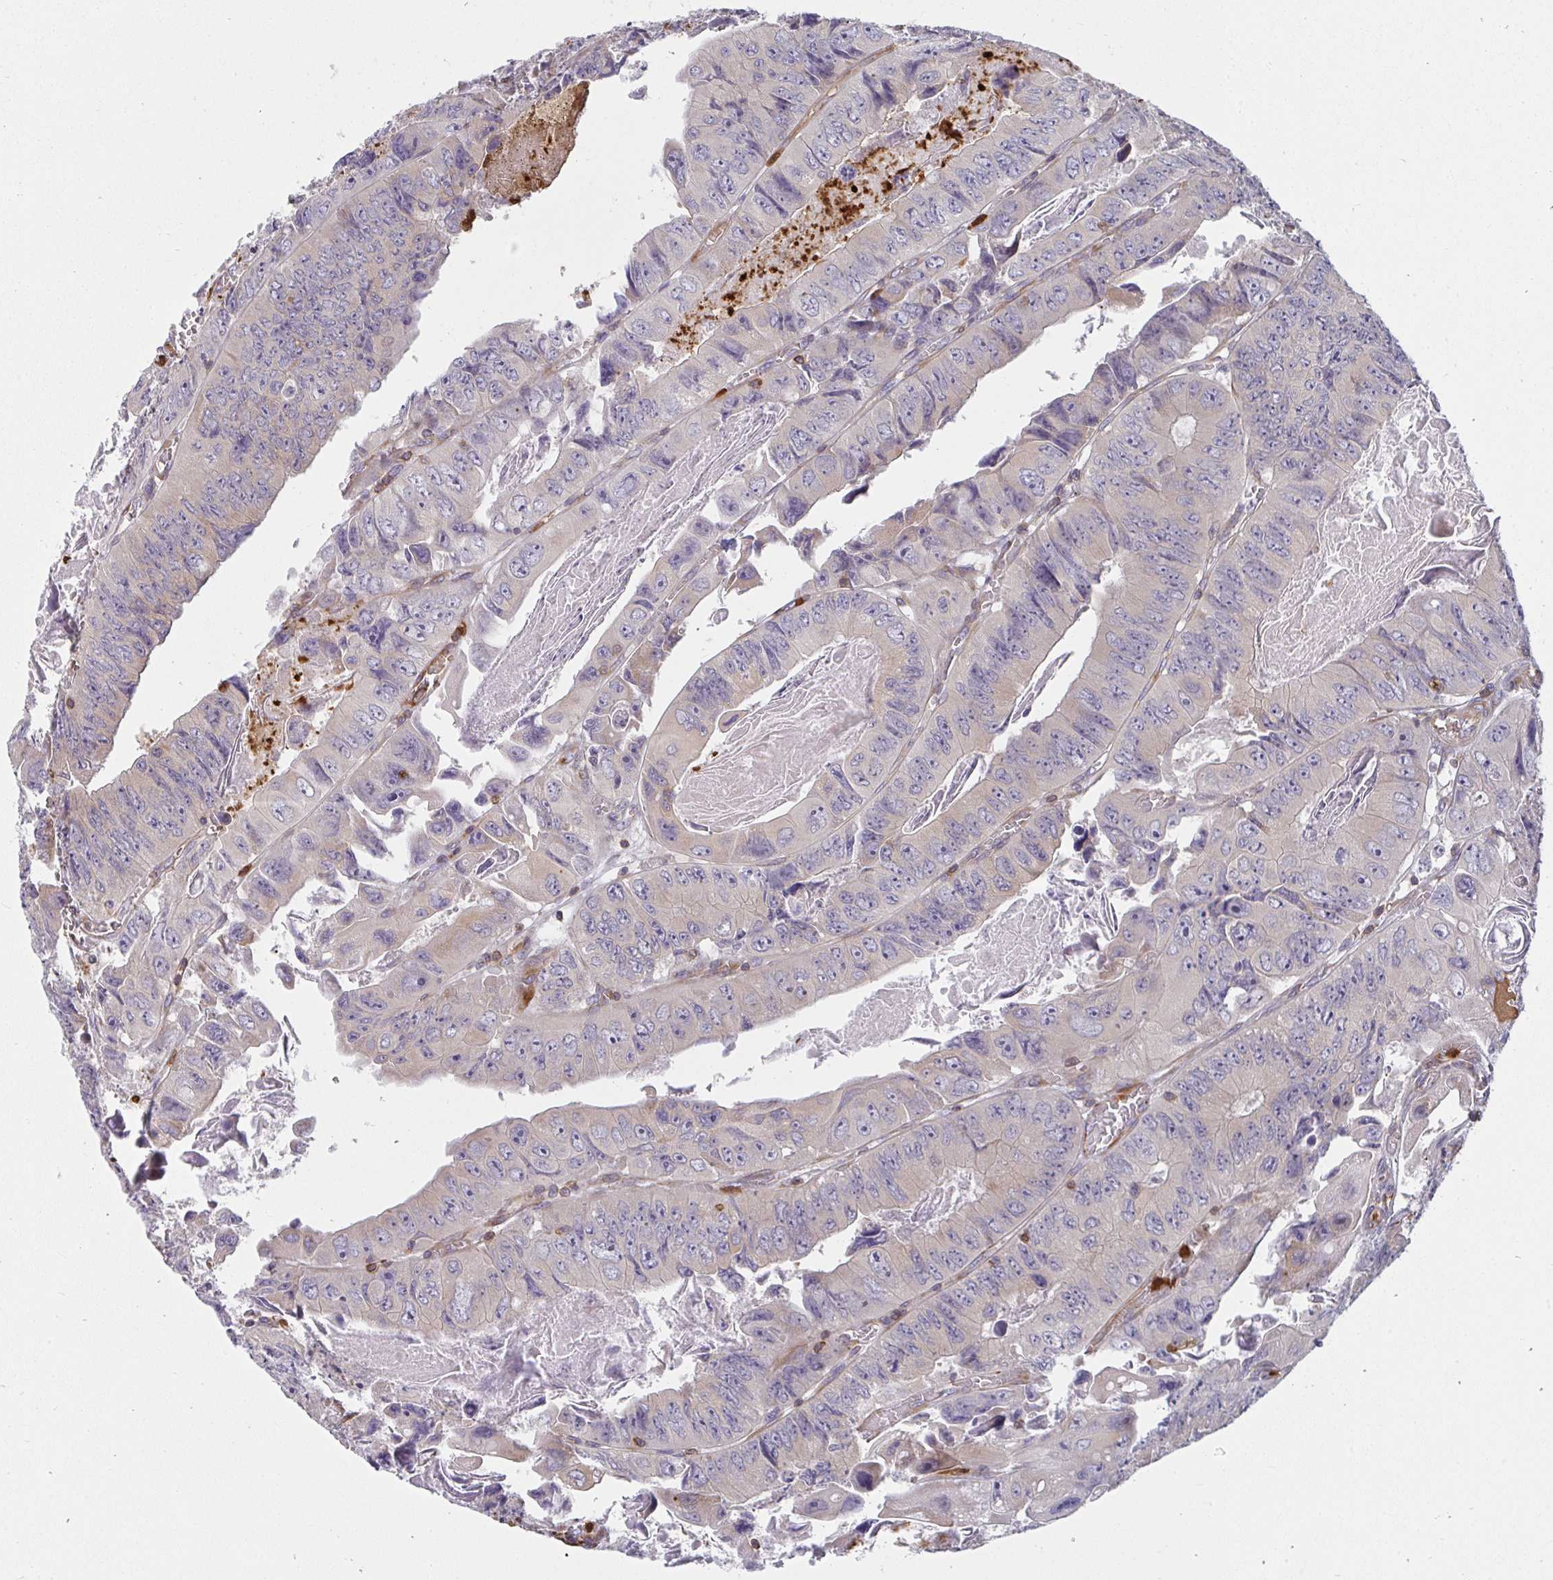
{"staining": {"intensity": "negative", "quantity": "none", "location": "none"}, "tissue": "colorectal cancer", "cell_type": "Tumor cells", "image_type": "cancer", "snomed": [{"axis": "morphology", "description": "Adenocarcinoma, NOS"}, {"axis": "topography", "description": "Colon"}], "caption": "The IHC histopathology image has no significant positivity in tumor cells of colorectal cancer (adenocarcinoma) tissue. Nuclei are stained in blue.", "gene": "CSF3R", "patient": {"sex": "female", "age": 84}}